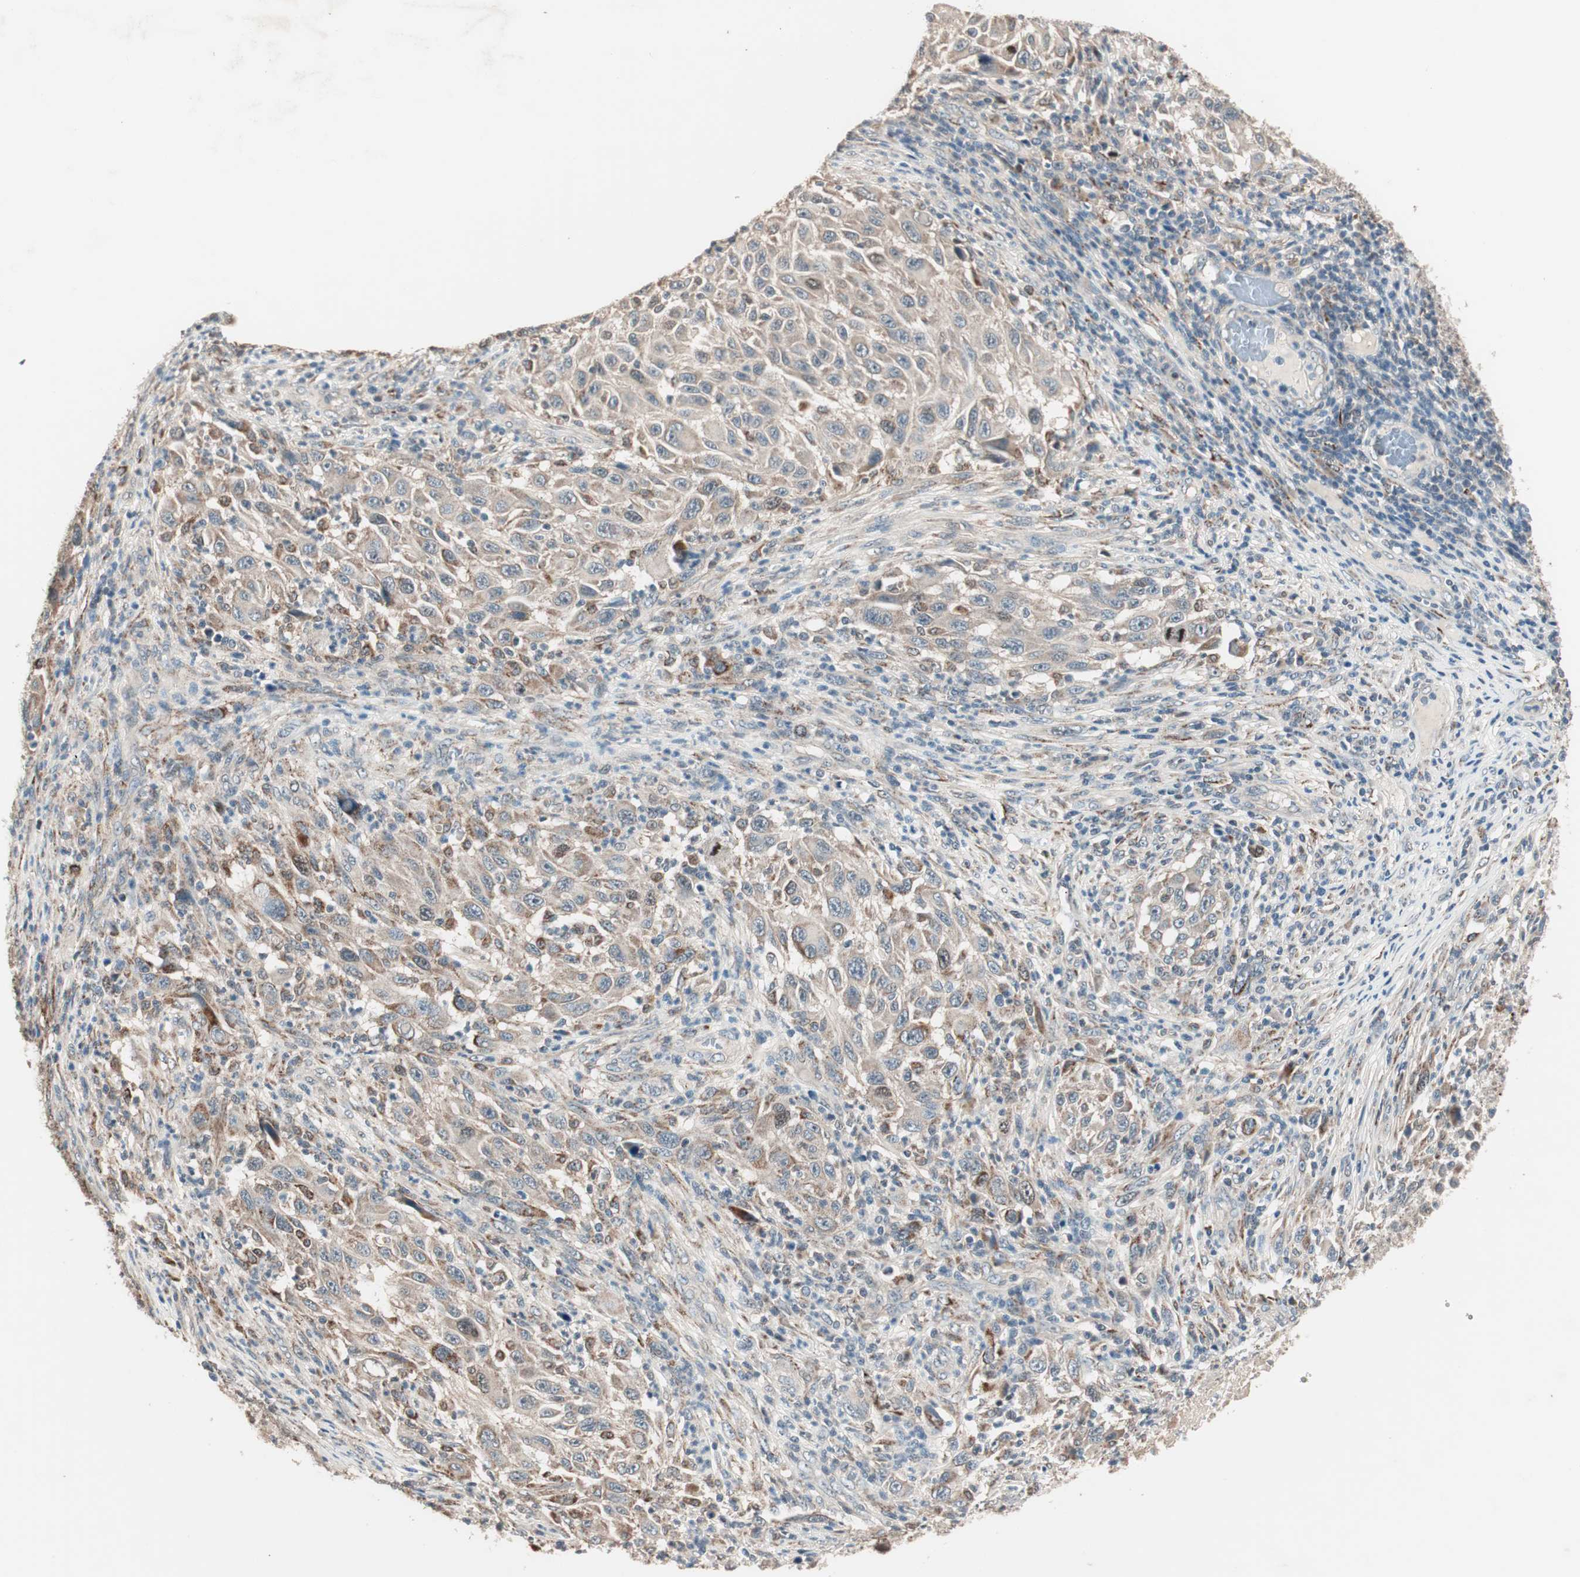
{"staining": {"intensity": "weak", "quantity": ">75%", "location": "cytoplasmic/membranous"}, "tissue": "melanoma", "cell_type": "Tumor cells", "image_type": "cancer", "snomed": [{"axis": "morphology", "description": "Malignant melanoma, Metastatic site"}, {"axis": "topography", "description": "Lymph node"}], "caption": "Melanoma stained with IHC shows weak cytoplasmic/membranous positivity in about >75% of tumor cells. (DAB = brown stain, brightfield microscopy at high magnification).", "gene": "NFRKB", "patient": {"sex": "male", "age": 61}}